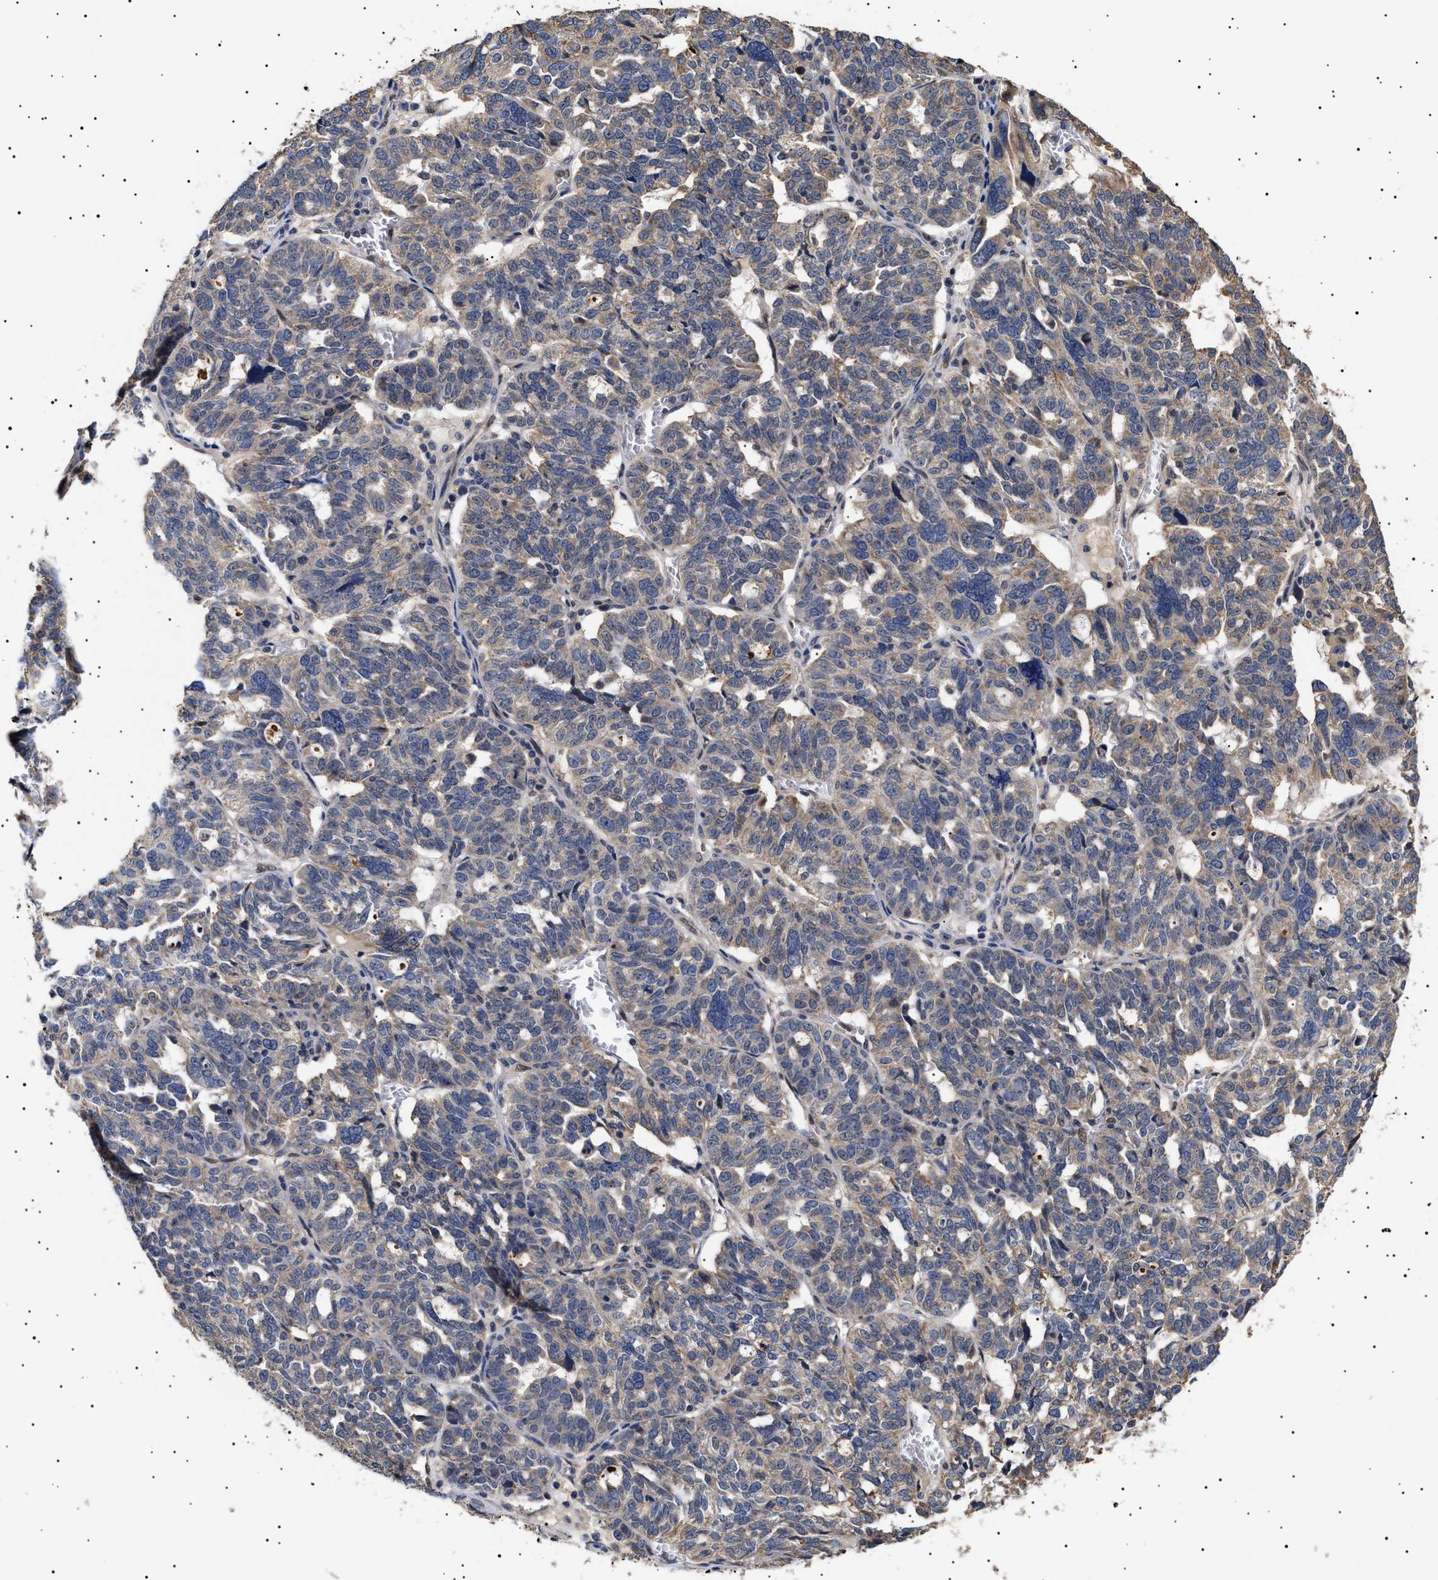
{"staining": {"intensity": "weak", "quantity": "<25%", "location": "cytoplasmic/membranous"}, "tissue": "ovarian cancer", "cell_type": "Tumor cells", "image_type": "cancer", "snomed": [{"axis": "morphology", "description": "Cystadenocarcinoma, serous, NOS"}, {"axis": "topography", "description": "Ovary"}], "caption": "Immunohistochemical staining of ovarian serous cystadenocarcinoma shows no significant positivity in tumor cells.", "gene": "KRBA1", "patient": {"sex": "female", "age": 59}}